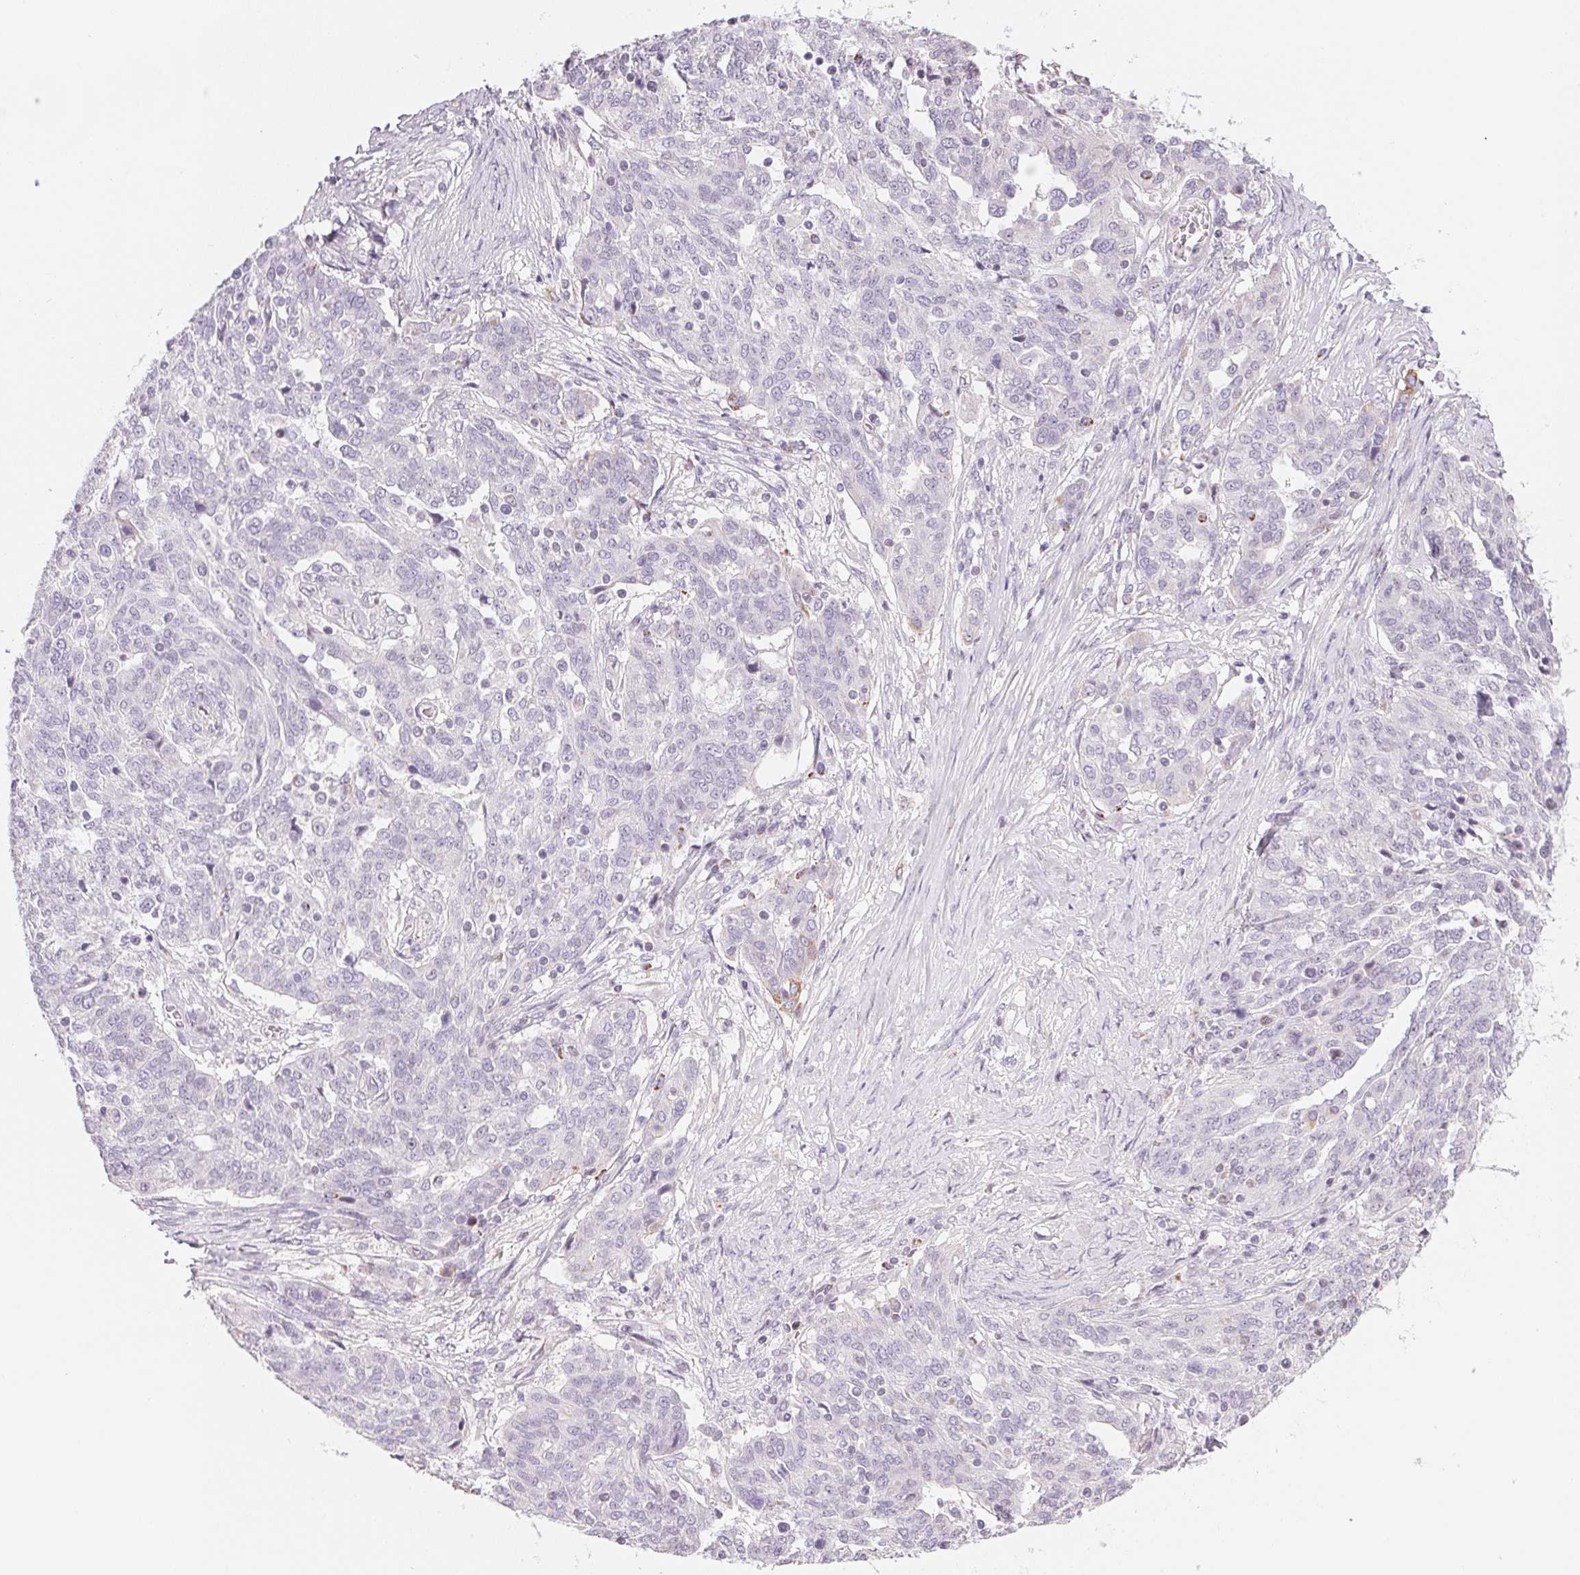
{"staining": {"intensity": "negative", "quantity": "none", "location": "none"}, "tissue": "ovarian cancer", "cell_type": "Tumor cells", "image_type": "cancer", "snomed": [{"axis": "morphology", "description": "Cystadenocarcinoma, serous, NOS"}, {"axis": "topography", "description": "Ovary"}], "caption": "Immunohistochemistry photomicrograph of neoplastic tissue: human ovarian cancer (serous cystadenocarcinoma) stained with DAB exhibits no significant protein staining in tumor cells.", "gene": "GIPC2", "patient": {"sex": "female", "age": 67}}